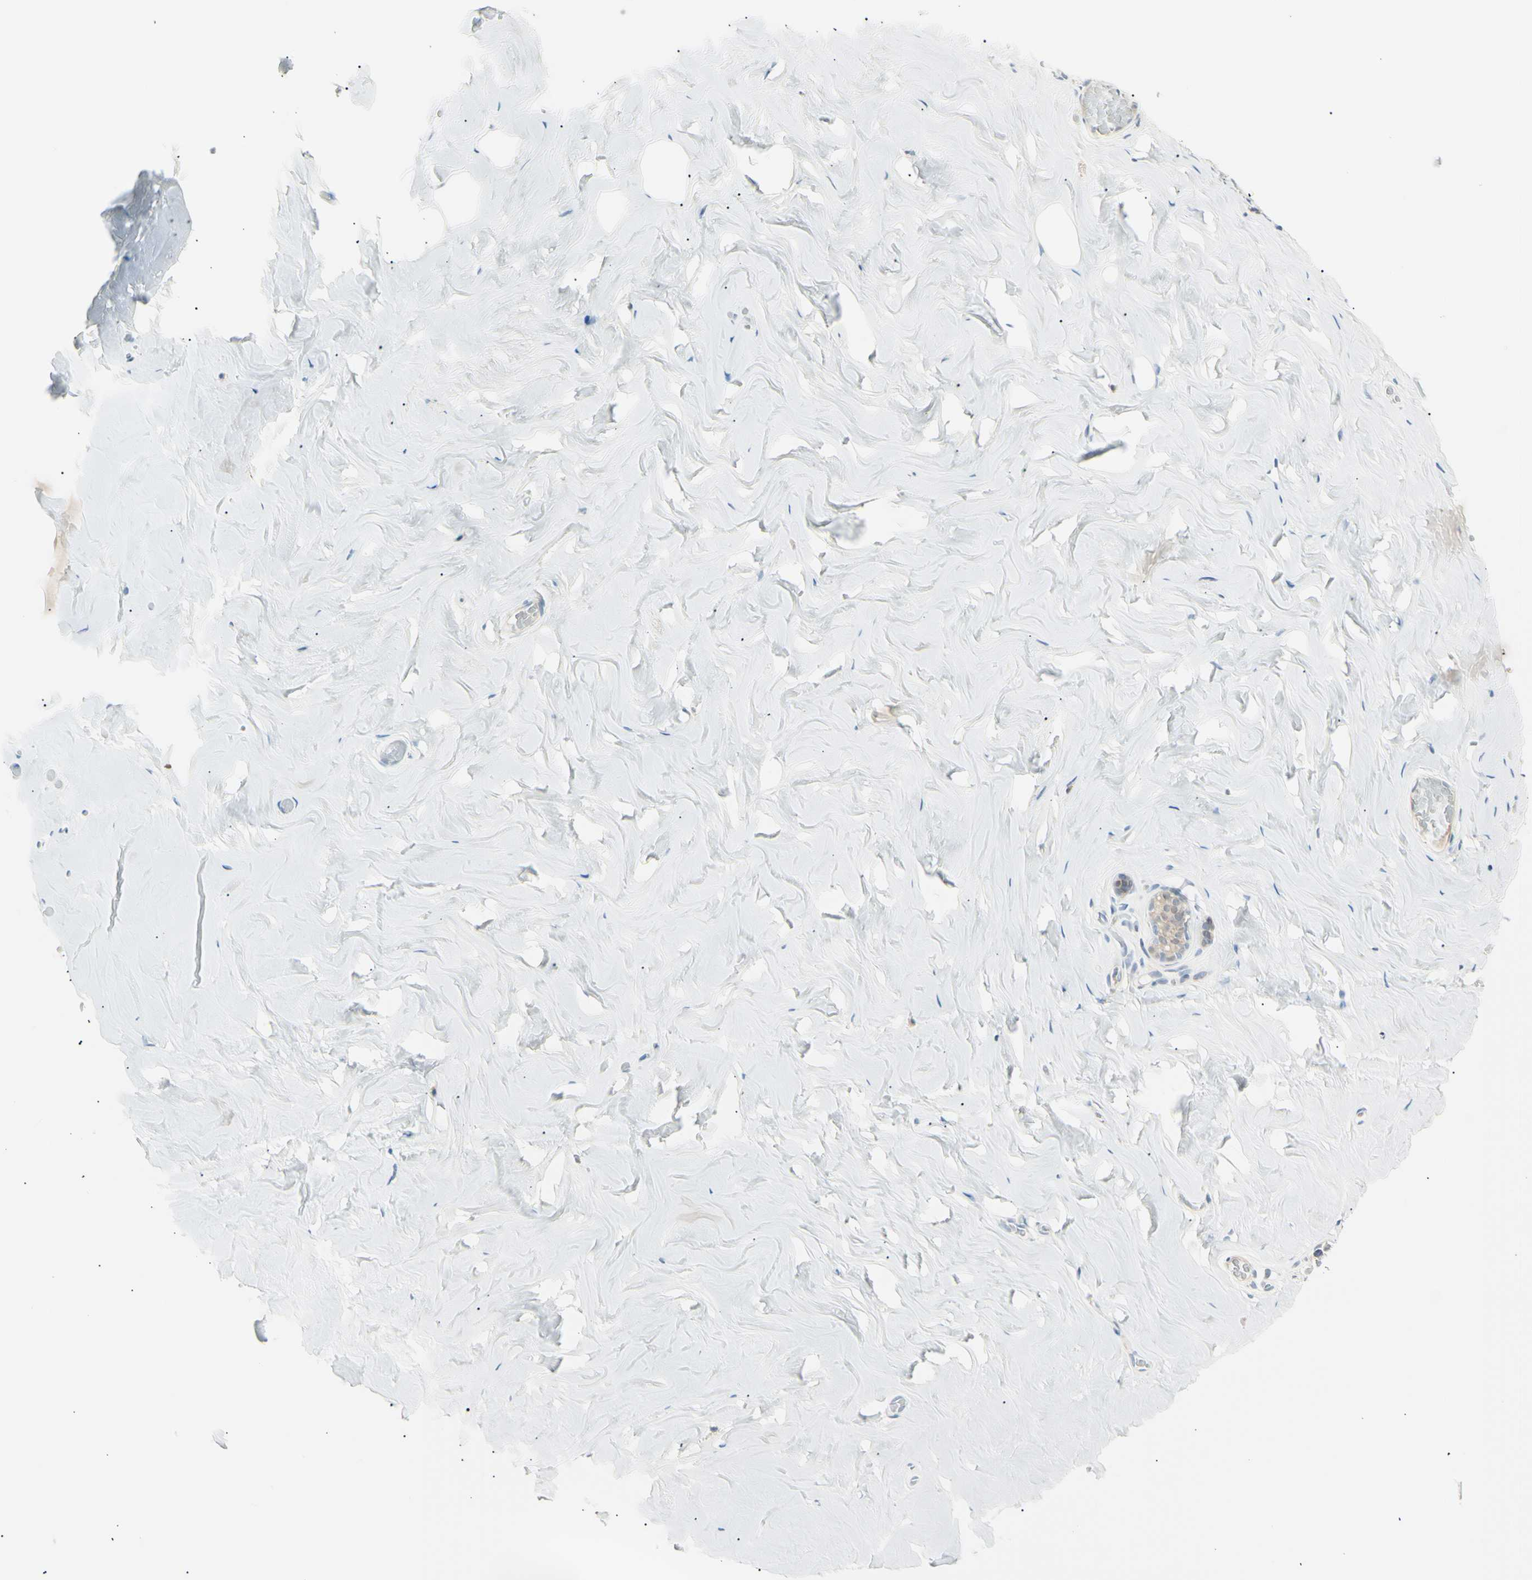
{"staining": {"intensity": "negative", "quantity": "none", "location": "none"}, "tissue": "breast", "cell_type": "Adipocytes", "image_type": "normal", "snomed": [{"axis": "morphology", "description": "Normal tissue, NOS"}, {"axis": "topography", "description": "Breast"}], "caption": "This is a photomicrograph of immunohistochemistry staining of unremarkable breast, which shows no staining in adipocytes.", "gene": "LHPP", "patient": {"sex": "female", "age": 75}}